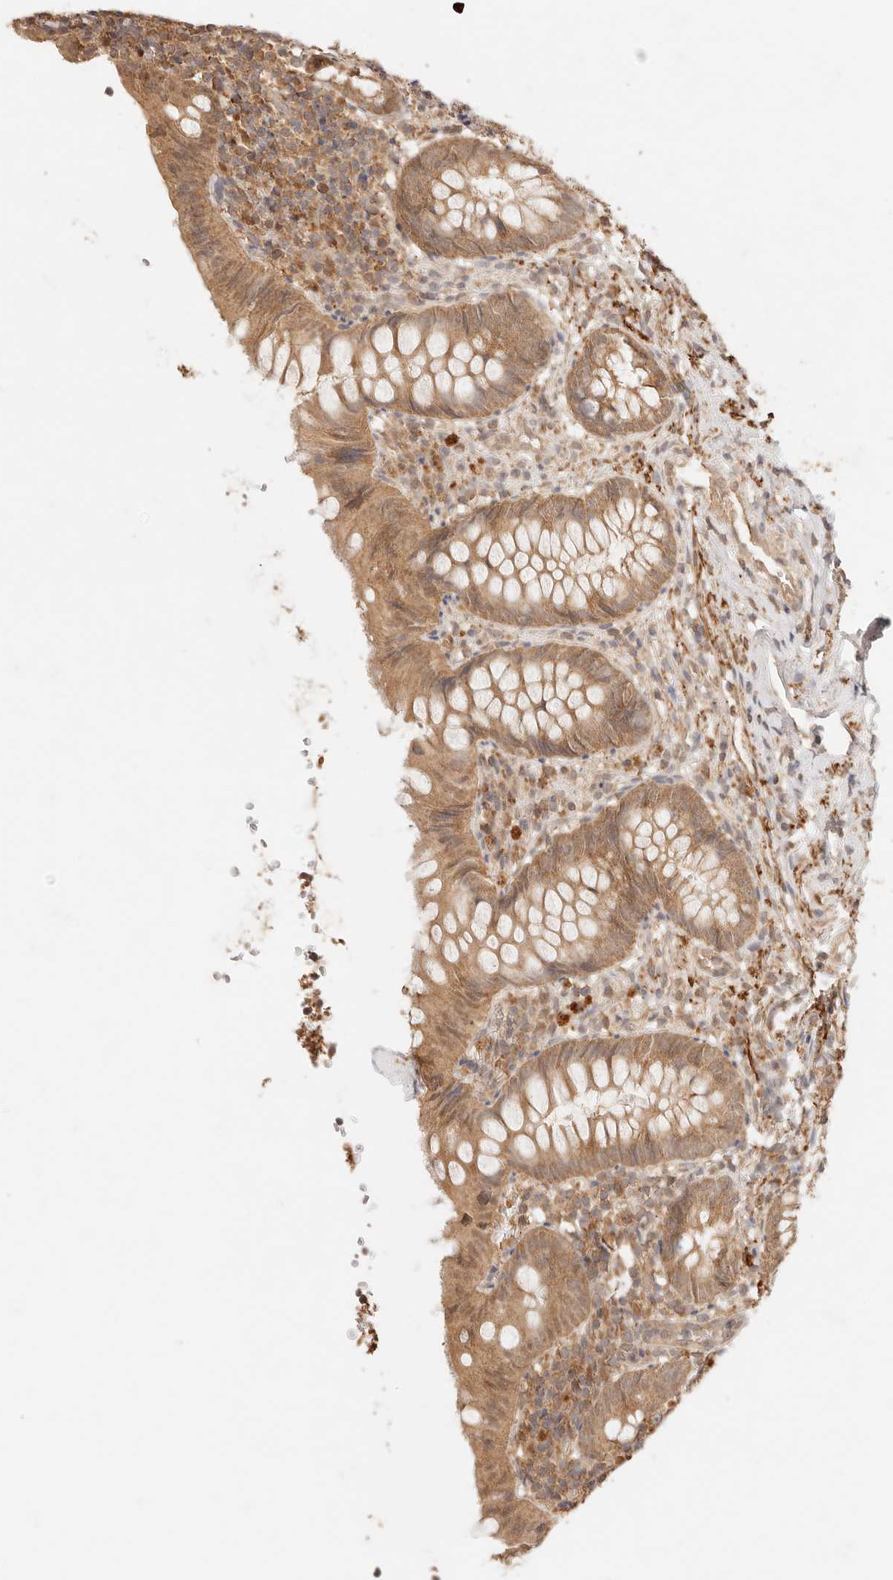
{"staining": {"intensity": "moderate", "quantity": ">75%", "location": "cytoplasmic/membranous,nuclear"}, "tissue": "appendix", "cell_type": "Glandular cells", "image_type": "normal", "snomed": [{"axis": "morphology", "description": "Normal tissue, NOS"}, {"axis": "topography", "description": "Appendix"}], "caption": "Appendix stained for a protein (brown) reveals moderate cytoplasmic/membranous,nuclear positive expression in approximately >75% of glandular cells.", "gene": "TRIM11", "patient": {"sex": "male", "age": 8}}